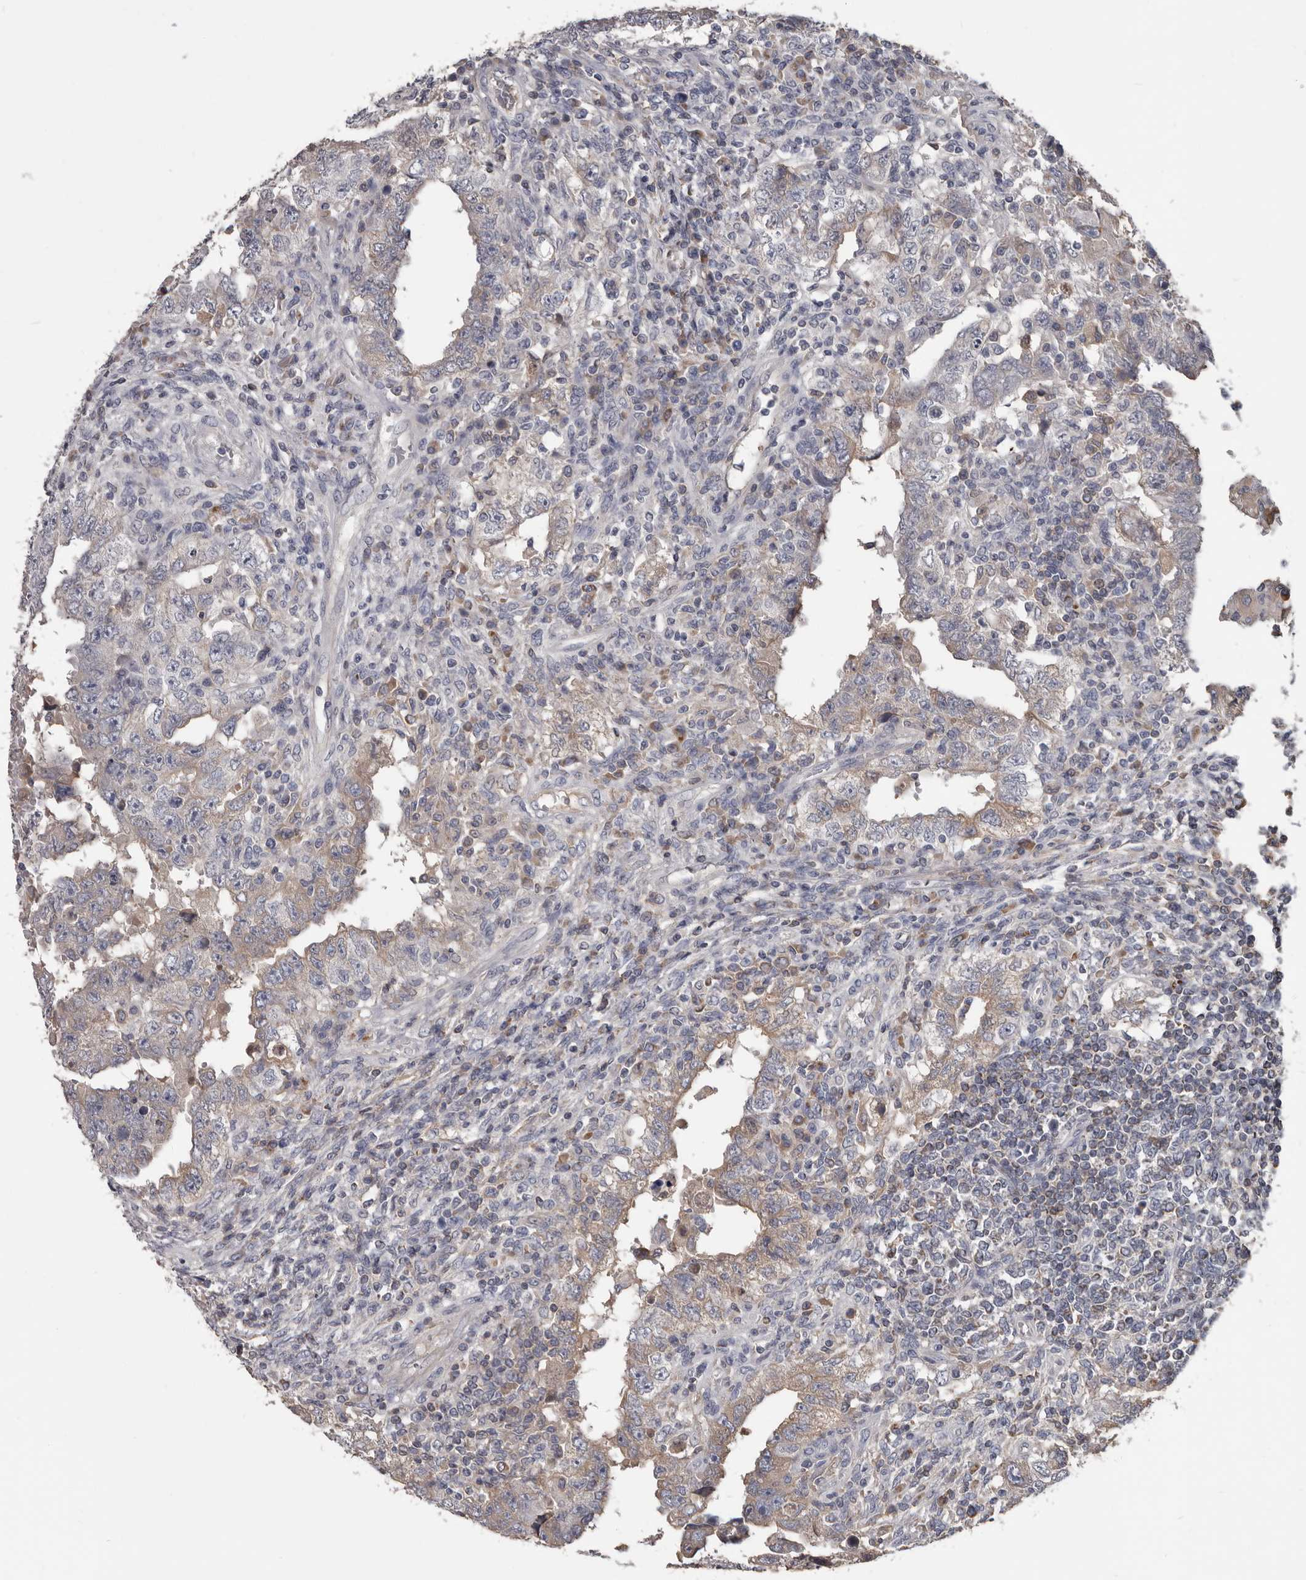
{"staining": {"intensity": "weak", "quantity": "25%-75%", "location": "cytoplasmic/membranous"}, "tissue": "testis cancer", "cell_type": "Tumor cells", "image_type": "cancer", "snomed": [{"axis": "morphology", "description": "Carcinoma, Embryonal, NOS"}, {"axis": "topography", "description": "Testis"}], "caption": "This photomicrograph exhibits testis cancer stained with immunohistochemistry to label a protein in brown. The cytoplasmic/membranous of tumor cells show weak positivity for the protein. Nuclei are counter-stained blue.", "gene": "ALDH5A1", "patient": {"sex": "male", "age": 26}}